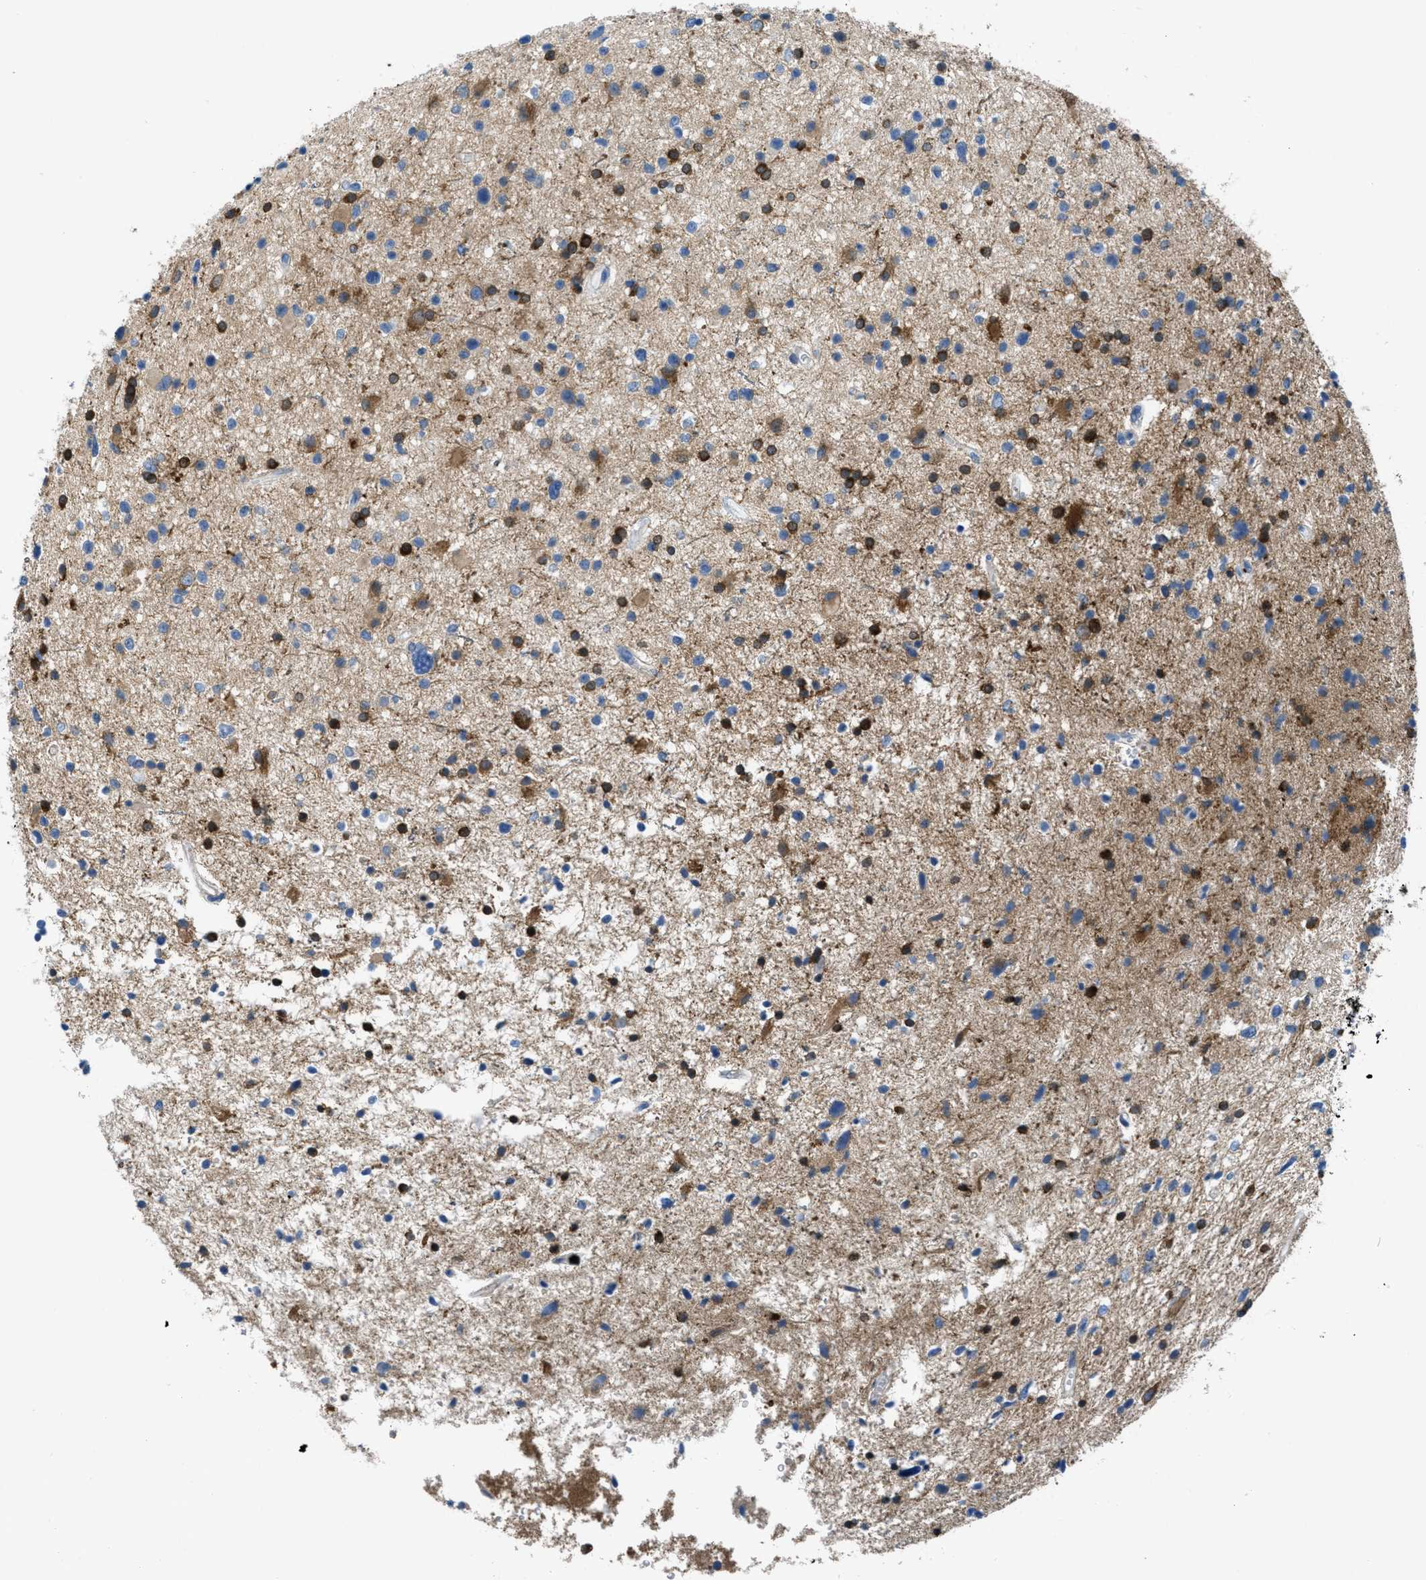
{"staining": {"intensity": "strong", "quantity": "25%-75%", "location": "cytoplasmic/membranous"}, "tissue": "glioma", "cell_type": "Tumor cells", "image_type": "cancer", "snomed": [{"axis": "morphology", "description": "Glioma, malignant, High grade"}, {"axis": "topography", "description": "Brain"}], "caption": "Strong cytoplasmic/membranous staining for a protein is appreciated in approximately 25%-75% of tumor cells of glioma using immunohistochemistry (IHC).", "gene": "MAPRE2", "patient": {"sex": "male", "age": 33}}